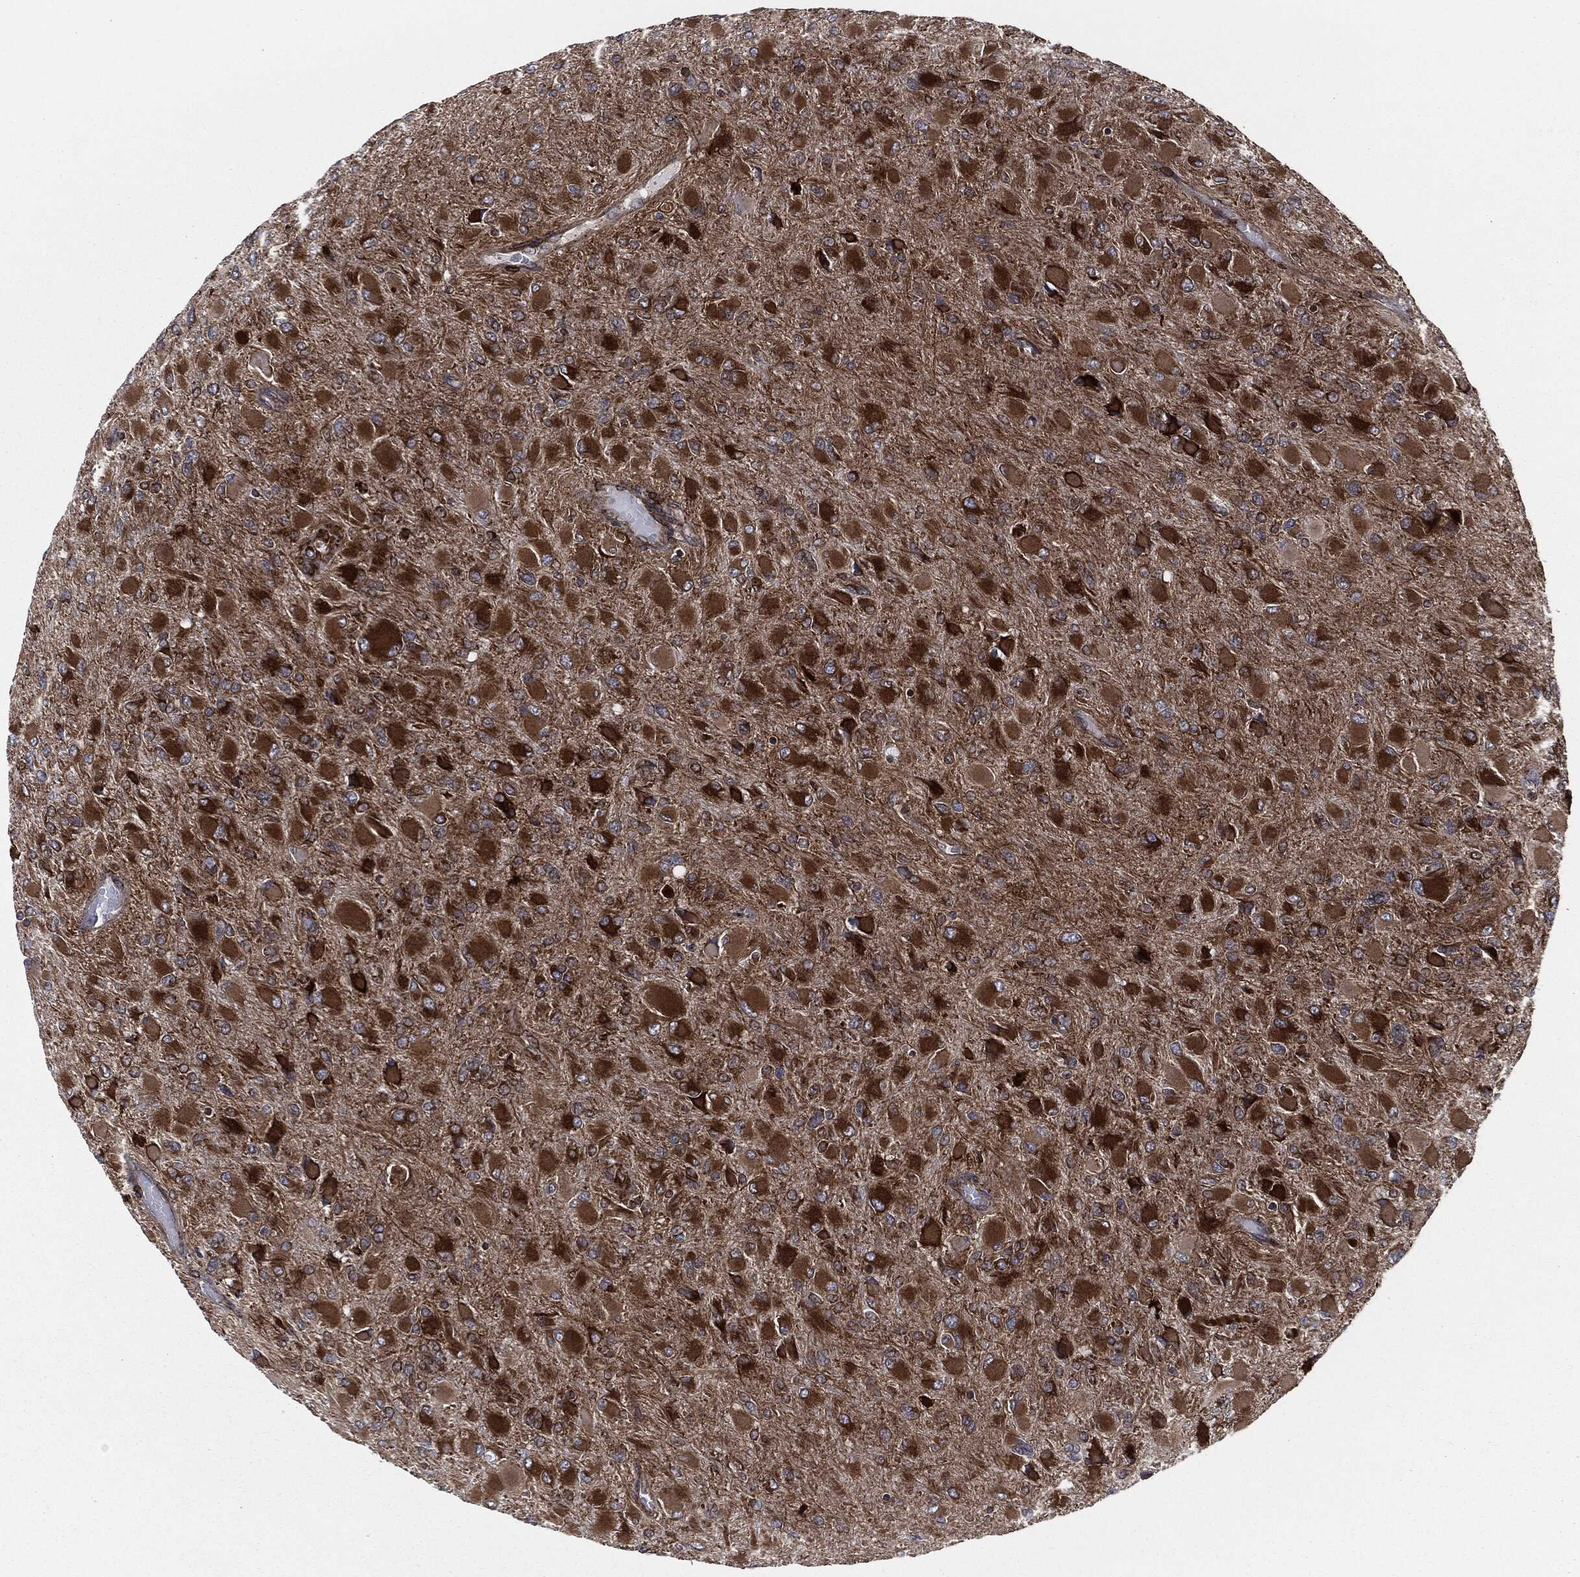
{"staining": {"intensity": "strong", "quantity": ">75%", "location": "cytoplasmic/membranous"}, "tissue": "glioma", "cell_type": "Tumor cells", "image_type": "cancer", "snomed": [{"axis": "morphology", "description": "Glioma, malignant, High grade"}, {"axis": "topography", "description": "Cerebral cortex"}], "caption": "Malignant glioma (high-grade) stained with DAB immunohistochemistry (IHC) demonstrates high levels of strong cytoplasmic/membranous positivity in approximately >75% of tumor cells.", "gene": "CALR", "patient": {"sex": "female", "age": 36}}